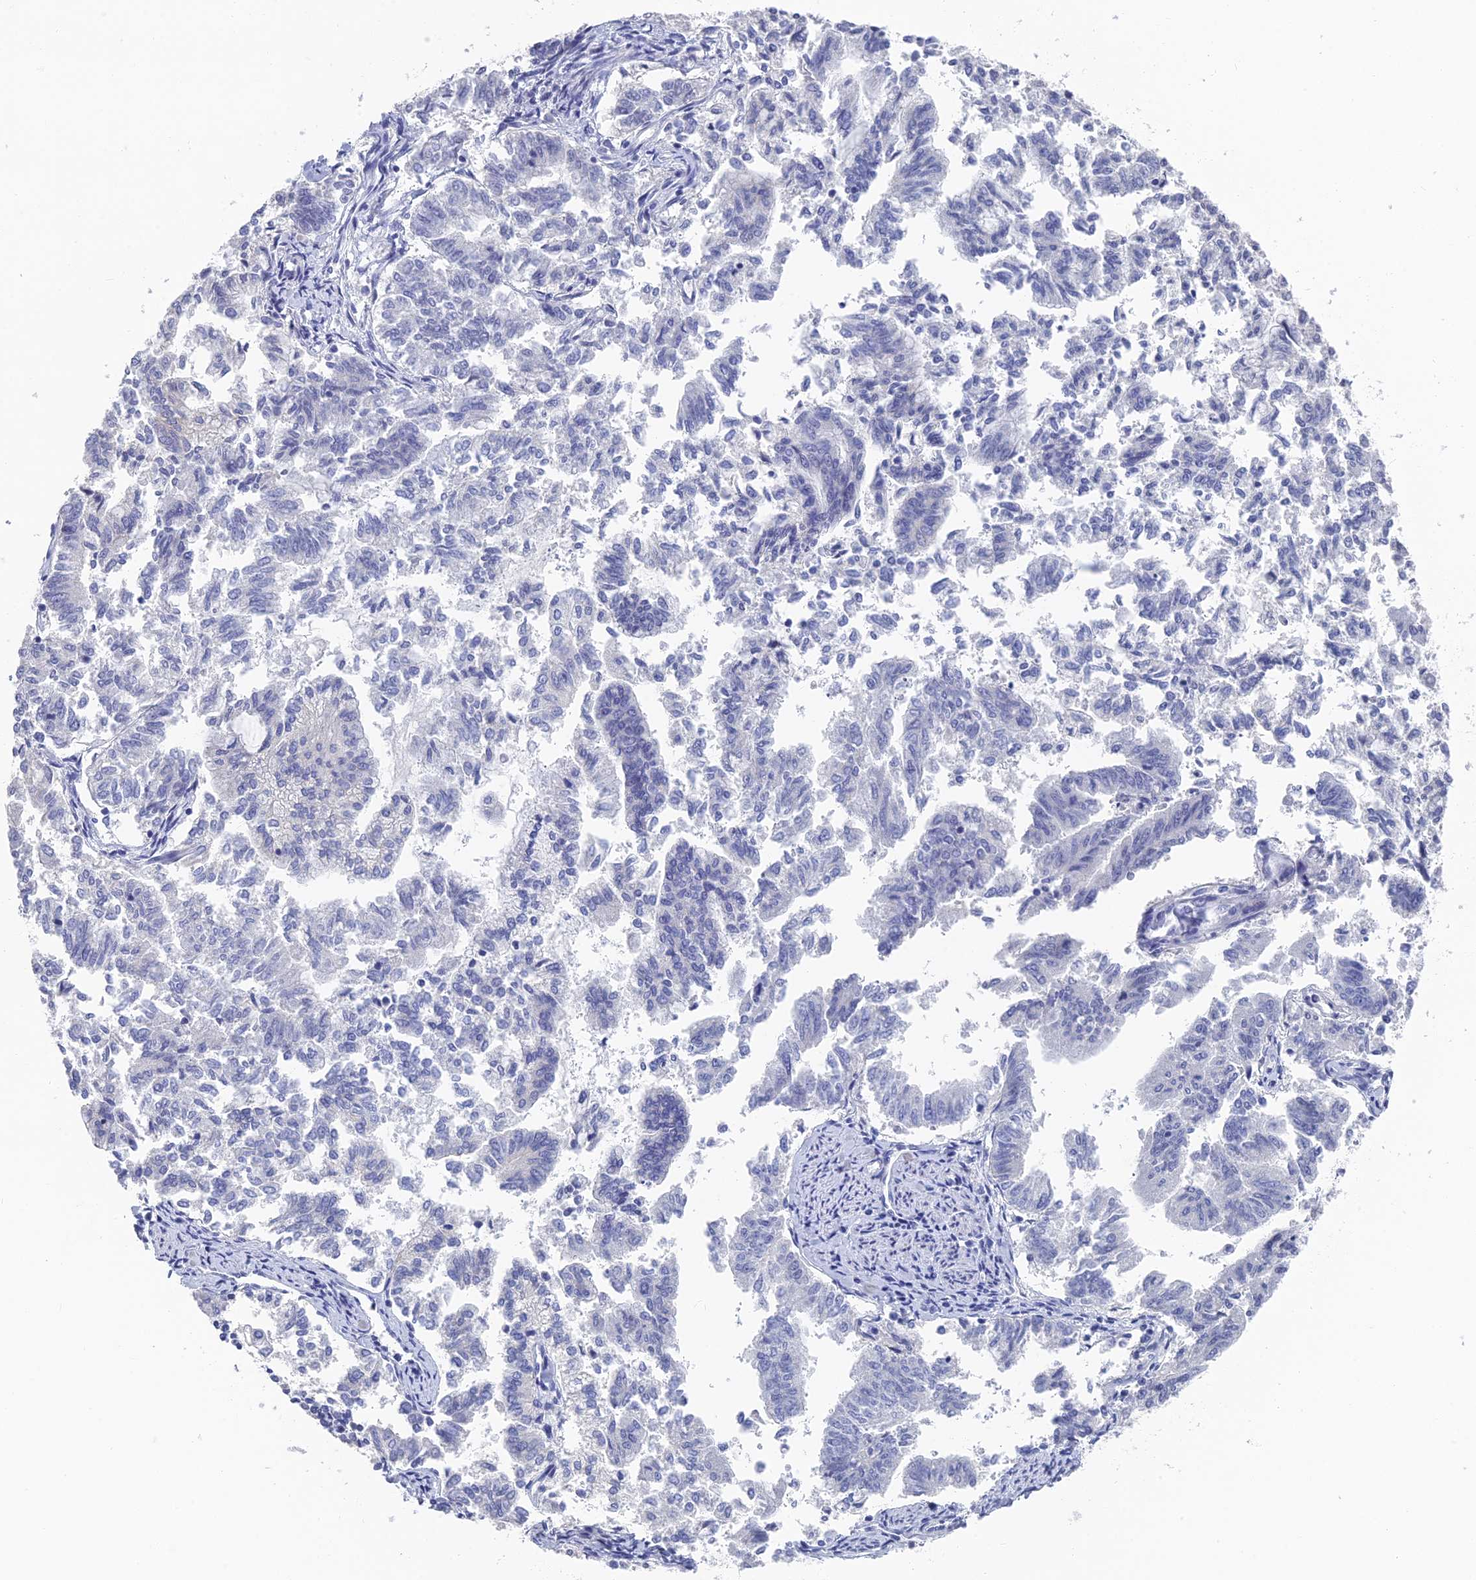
{"staining": {"intensity": "negative", "quantity": "none", "location": "none"}, "tissue": "endometrial cancer", "cell_type": "Tumor cells", "image_type": "cancer", "snomed": [{"axis": "morphology", "description": "Adenocarcinoma, NOS"}, {"axis": "topography", "description": "Endometrium"}], "caption": "Tumor cells are negative for brown protein staining in adenocarcinoma (endometrial).", "gene": "GFAP", "patient": {"sex": "female", "age": 79}}